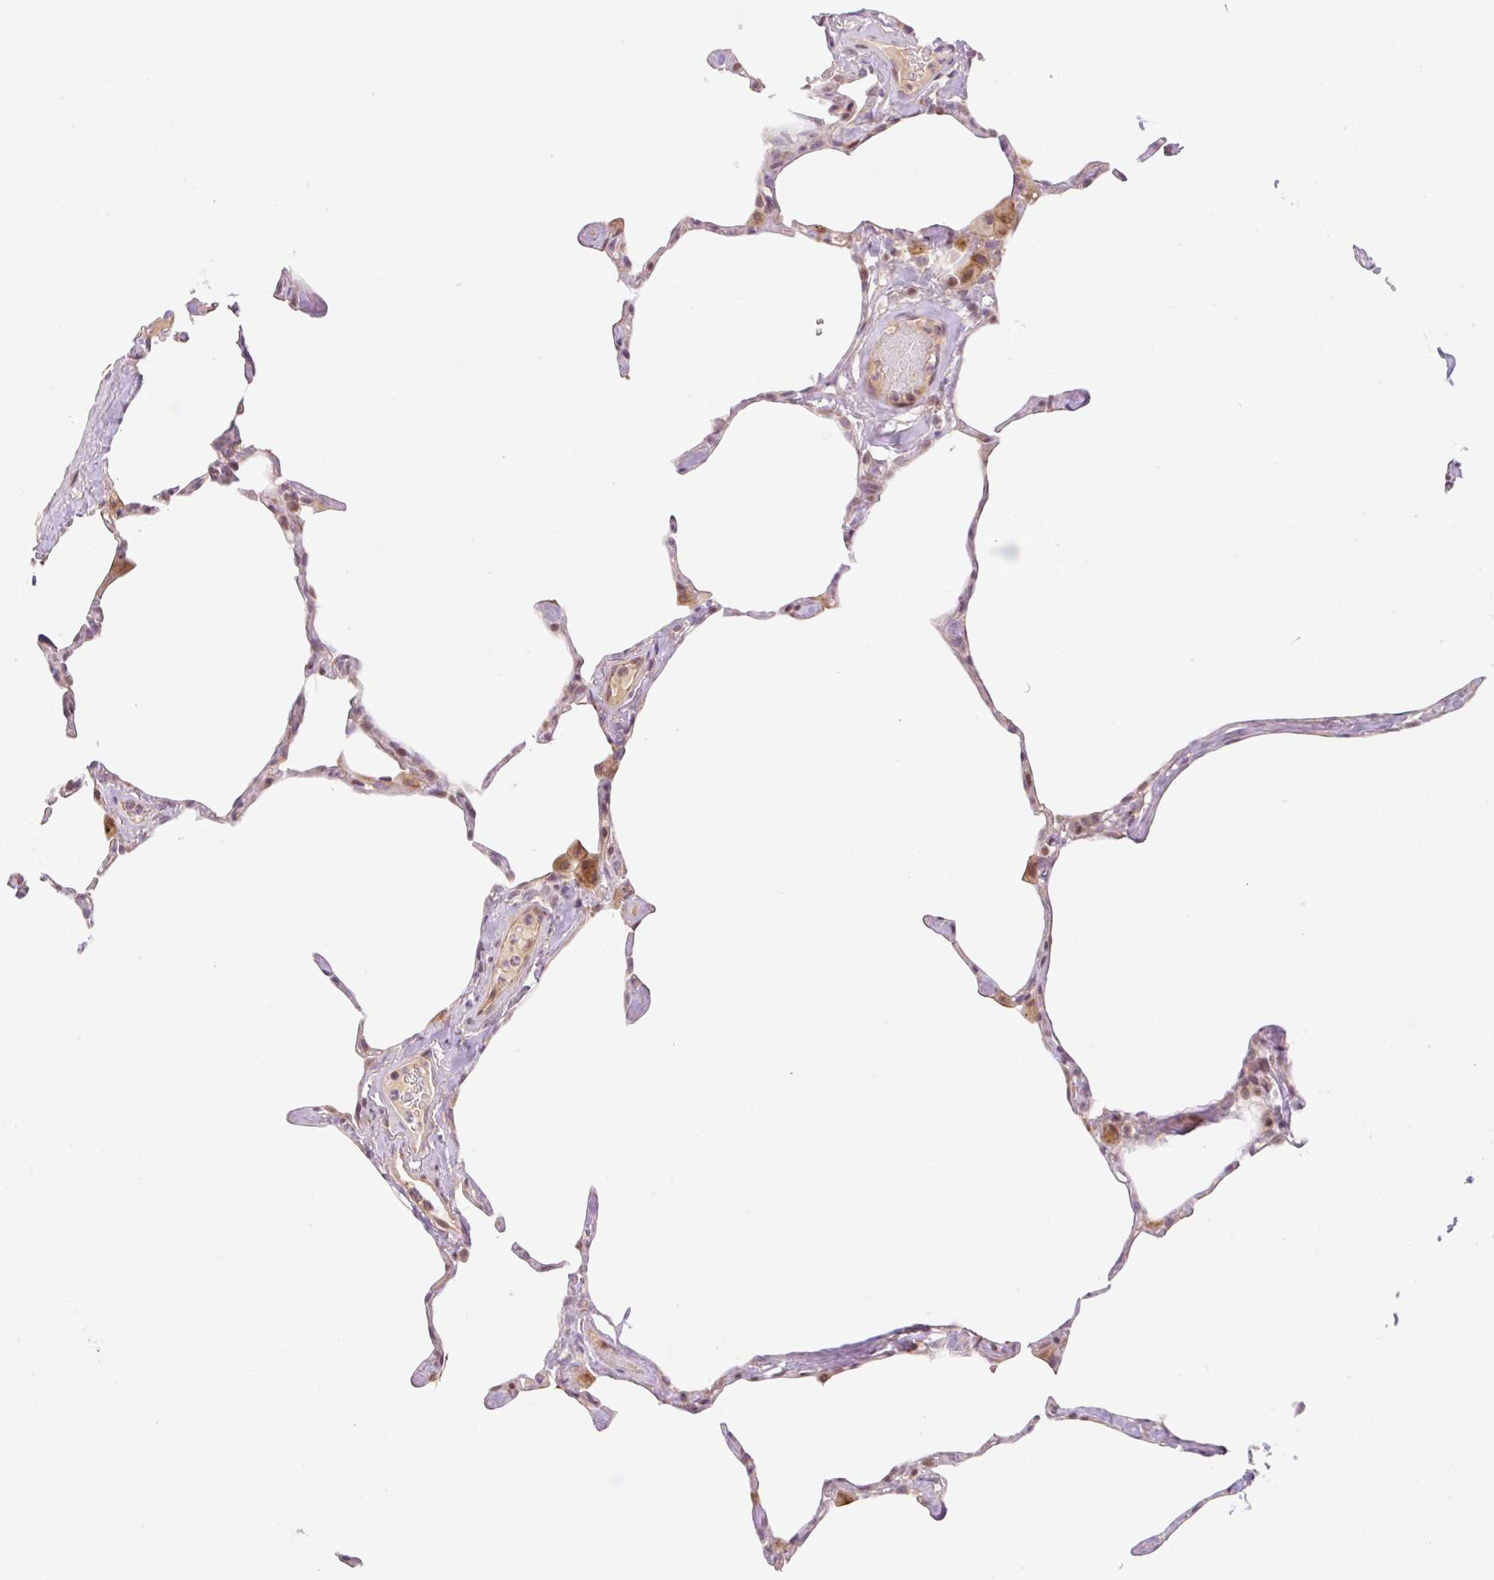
{"staining": {"intensity": "moderate", "quantity": "25%-75%", "location": "cytoplasmic/membranous,nuclear"}, "tissue": "lung", "cell_type": "Alveolar cells", "image_type": "normal", "snomed": [{"axis": "morphology", "description": "Normal tissue, NOS"}, {"axis": "topography", "description": "Lung"}], "caption": "Lung stained with a brown dye displays moderate cytoplasmic/membranous,nuclear positive expression in about 25%-75% of alveolar cells.", "gene": "ZNF394", "patient": {"sex": "male", "age": 65}}